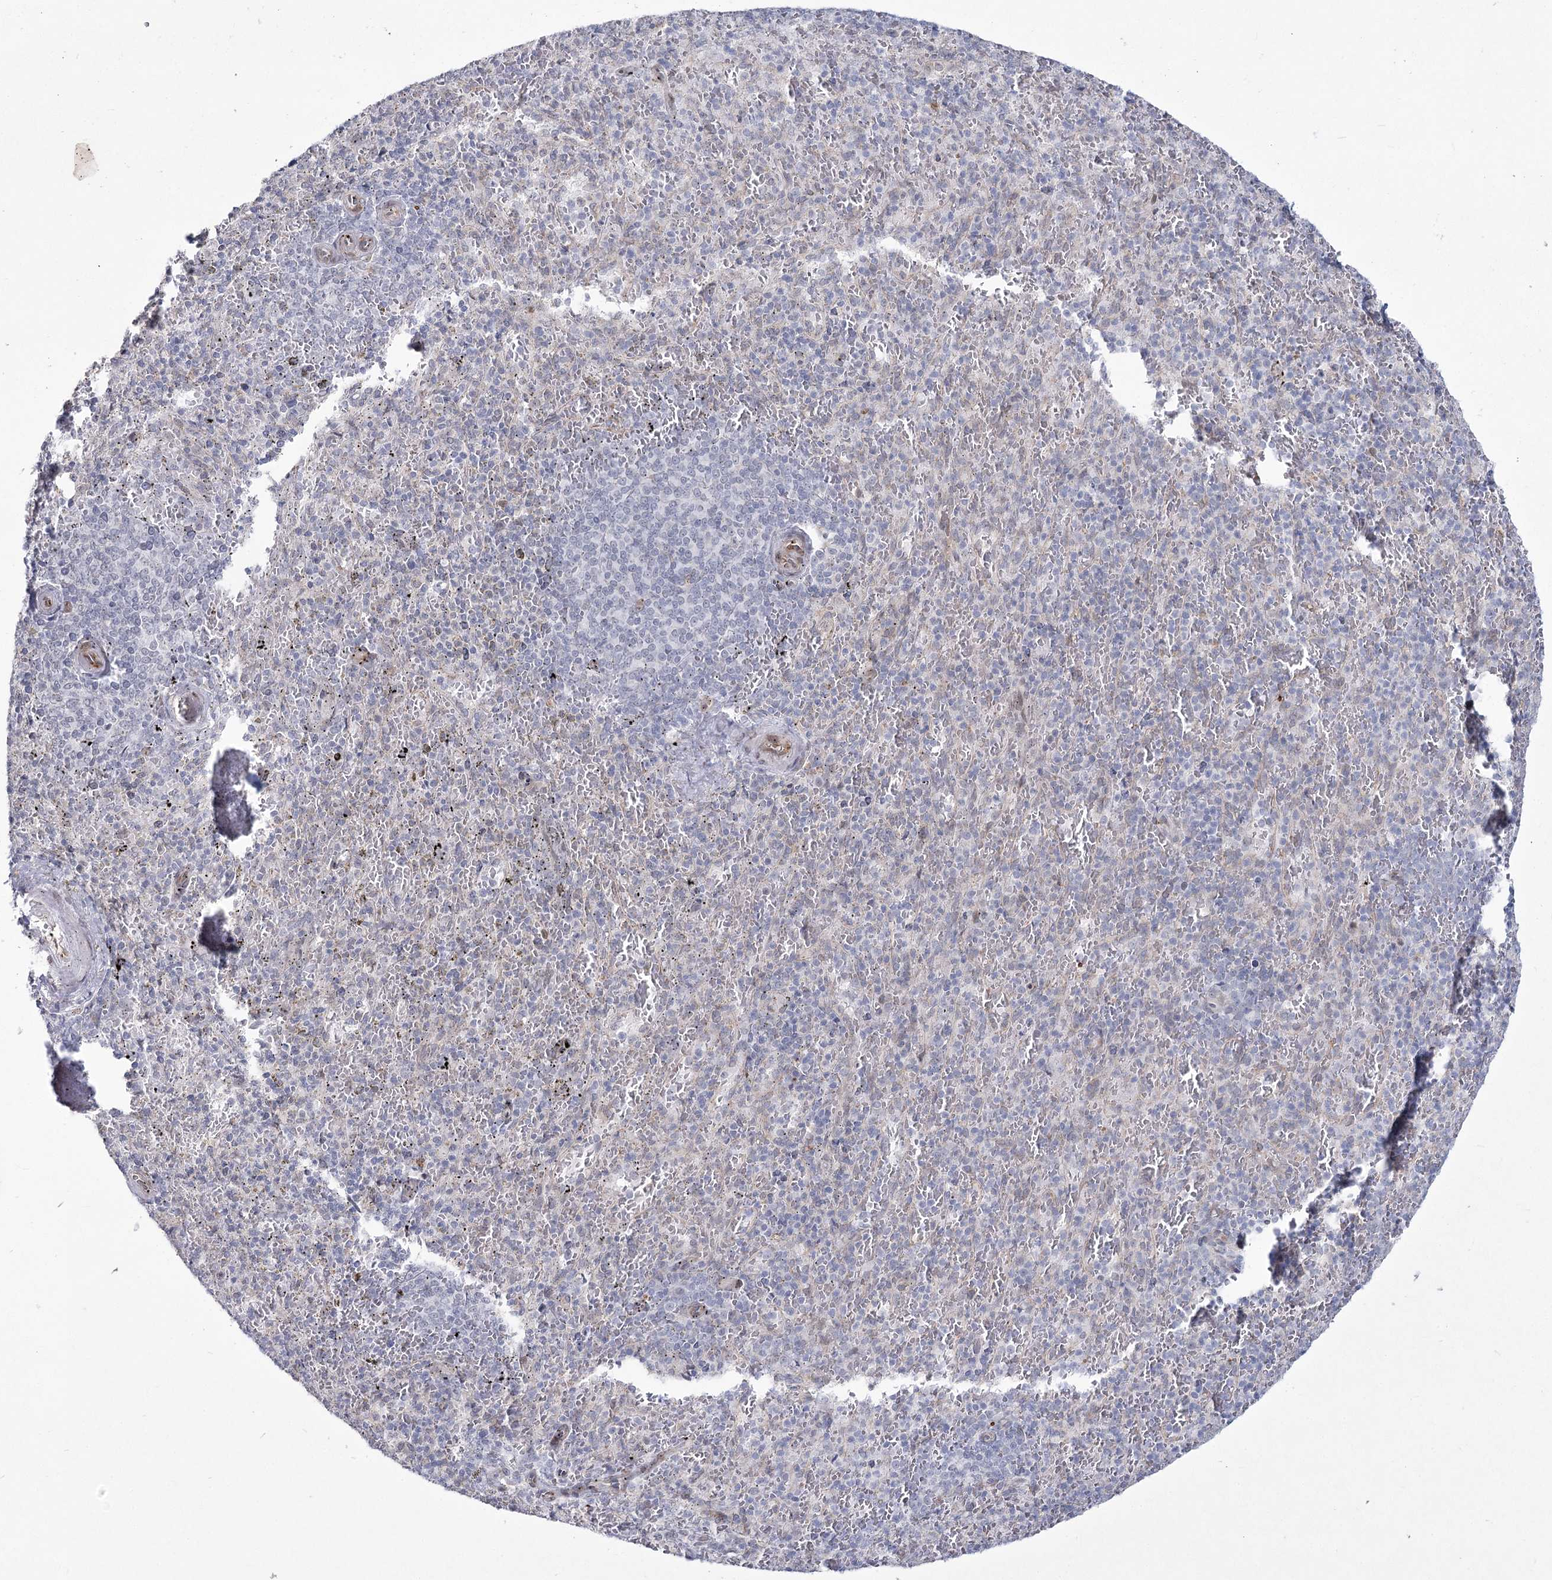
{"staining": {"intensity": "negative", "quantity": "none", "location": "none"}, "tissue": "spleen", "cell_type": "Cells in red pulp", "image_type": "normal", "snomed": [{"axis": "morphology", "description": "Normal tissue, NOS"}, {"axis": "topography", "description": "Spleen"}], "caption": "A high-resolution histopathology image shows IHC staining of unremarkable spleen, which demonstrates no significant staining in cells in red pulp.", "gene": "YBX3", "patient": {"sex": "male", "age": 82}}